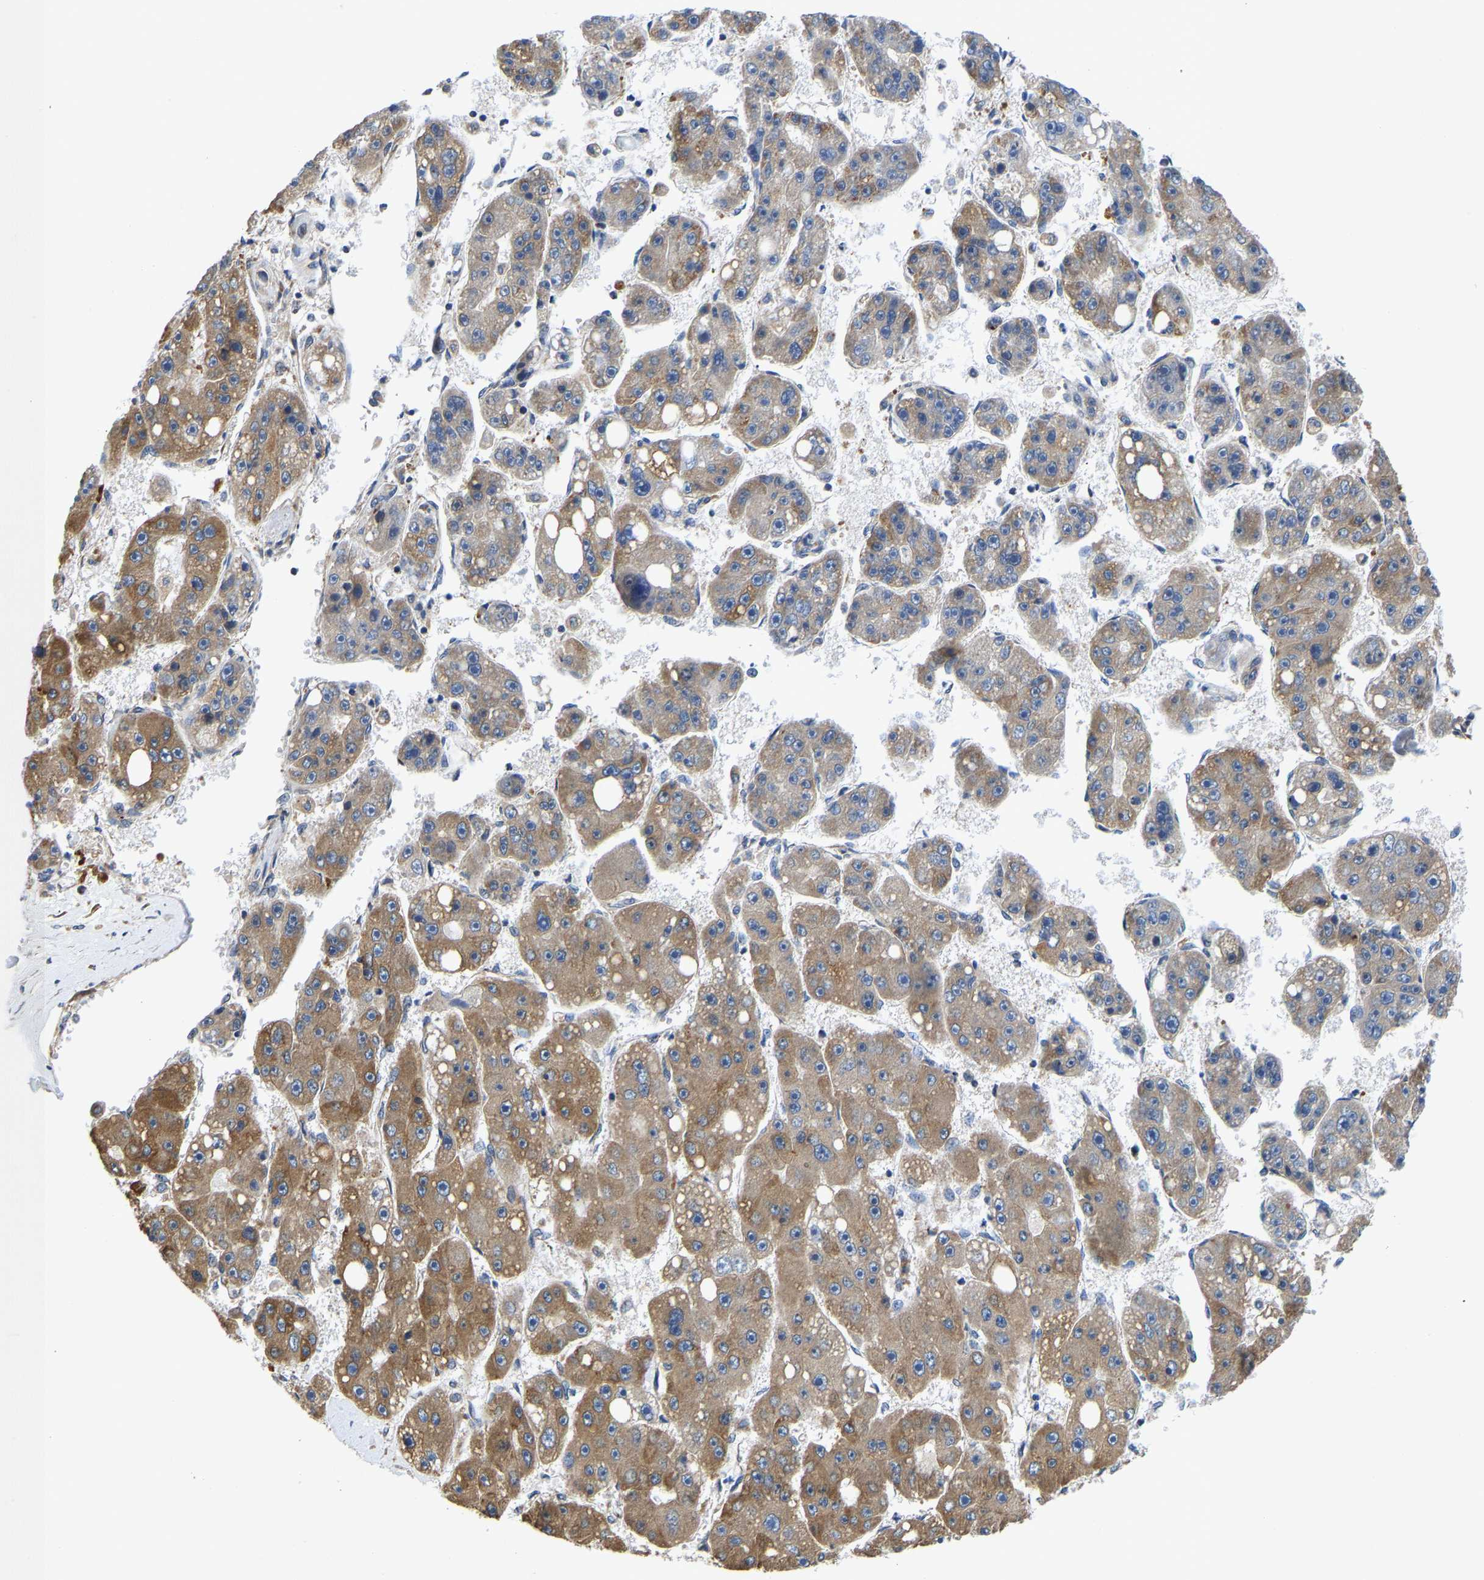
{"staining": {"intensity": "moderate", "quantity": ">75%", "location": "cytoplasmic/membranous"}, "tissue": "liver cancer", "cell_type": "Tumor cells", "image_type": "cancer", "snomed": [{"axis": "morphology", "description": "Carcinoma, Hepatocellular, NOS"}, {"axis": "topography", "description": "Liver"}], "caption": "Tumor cells reveal medium levels of moderate cytoplasmic/membranous positivity in approximately >75% of cells in human hepatocellular carcinoma (liver). (Stains: DAB (3,3'-diaminobenzidine) in brown, nuclei in blue, Microscopy: brightfield microscopy at high magnification).", "gene": "ARL6IP5", "patient": {"sex": "female", "age": 61}}